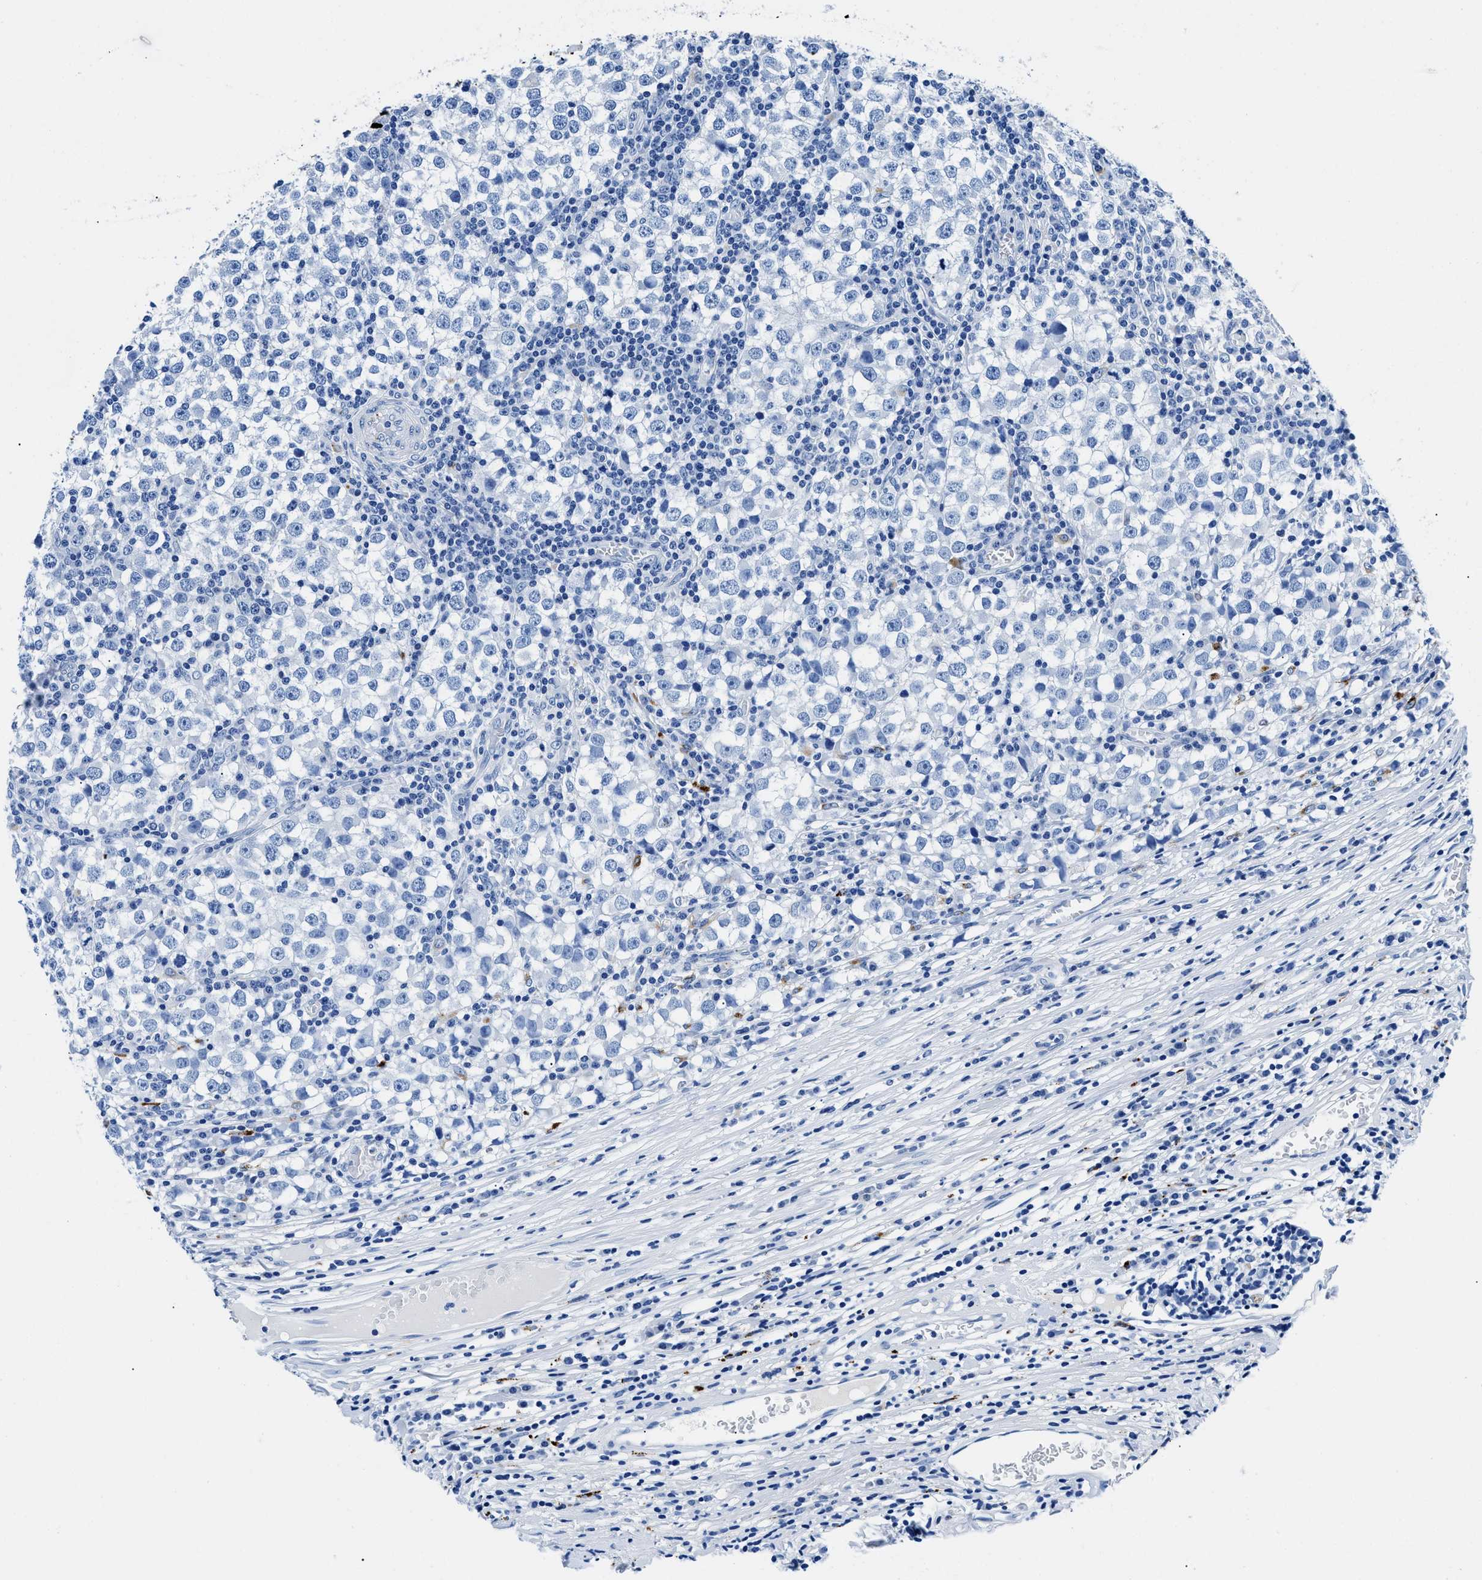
{"staining": {"intensity": "negative", "quantity": "none", "location": "none"}, "tissue": "testis cancer", "cell_type": "Tumor cells", "image_type": "cancer", "snomed": [{"axis": "morphology", "description": "Seminoma, NOS"}, {"axis": "topography", "description": "Testis"}], "caption": "This is a photomicrograph of IHC staining of testis cancer, which shows no expression in tumor cells.", "gene": "OR14K1", "patient": {"sex": "male", "age": 65}}